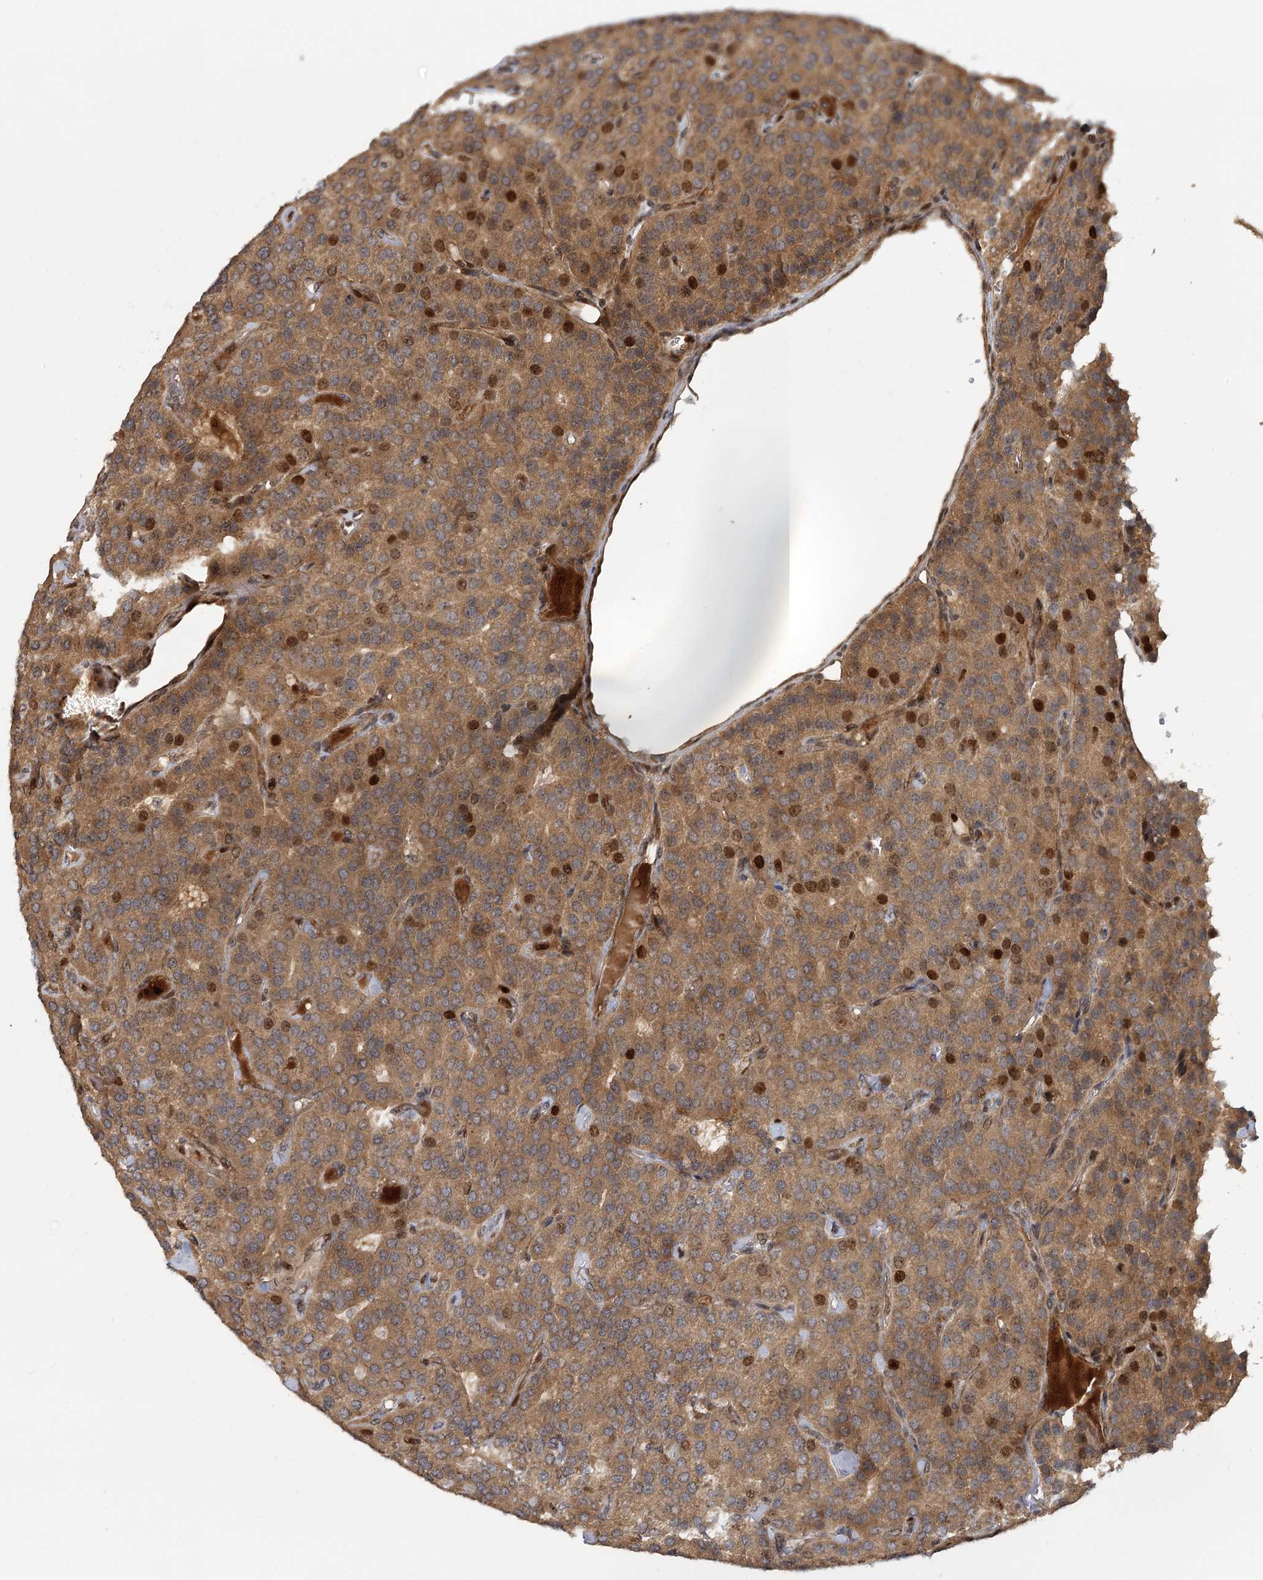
{"staining": {"intensity": "moderate", "quantity": ">75%", "location": "cytoplasmic/membranous,nuclear"}, "tissue": "parathyroid gland", "cell_type": "Glandular cells", "image_type": "normal", "snomed": [{"axis": "morphology", "description": "Normal tissue, NOS"}, {"axis": "morphology", "description": "Adenoma, NOS"}, {"axis": "topography", "description": "Parathyroid gland"}], "caption": "Brown immunohistochemical staining in benign human parathyroid gland reveals moderate cytoplasmic/membranous,nuclear positivity in about >75% of glandular cells. The protein of interest is stained brown, and the nuclei are stained in blue (DAB (3,3'-diaminobenzidine) IHC with brightfield microscopy, high magnification).", "gene": "PIK3C2A", "patient": {"sex": "female", "age": 86}}